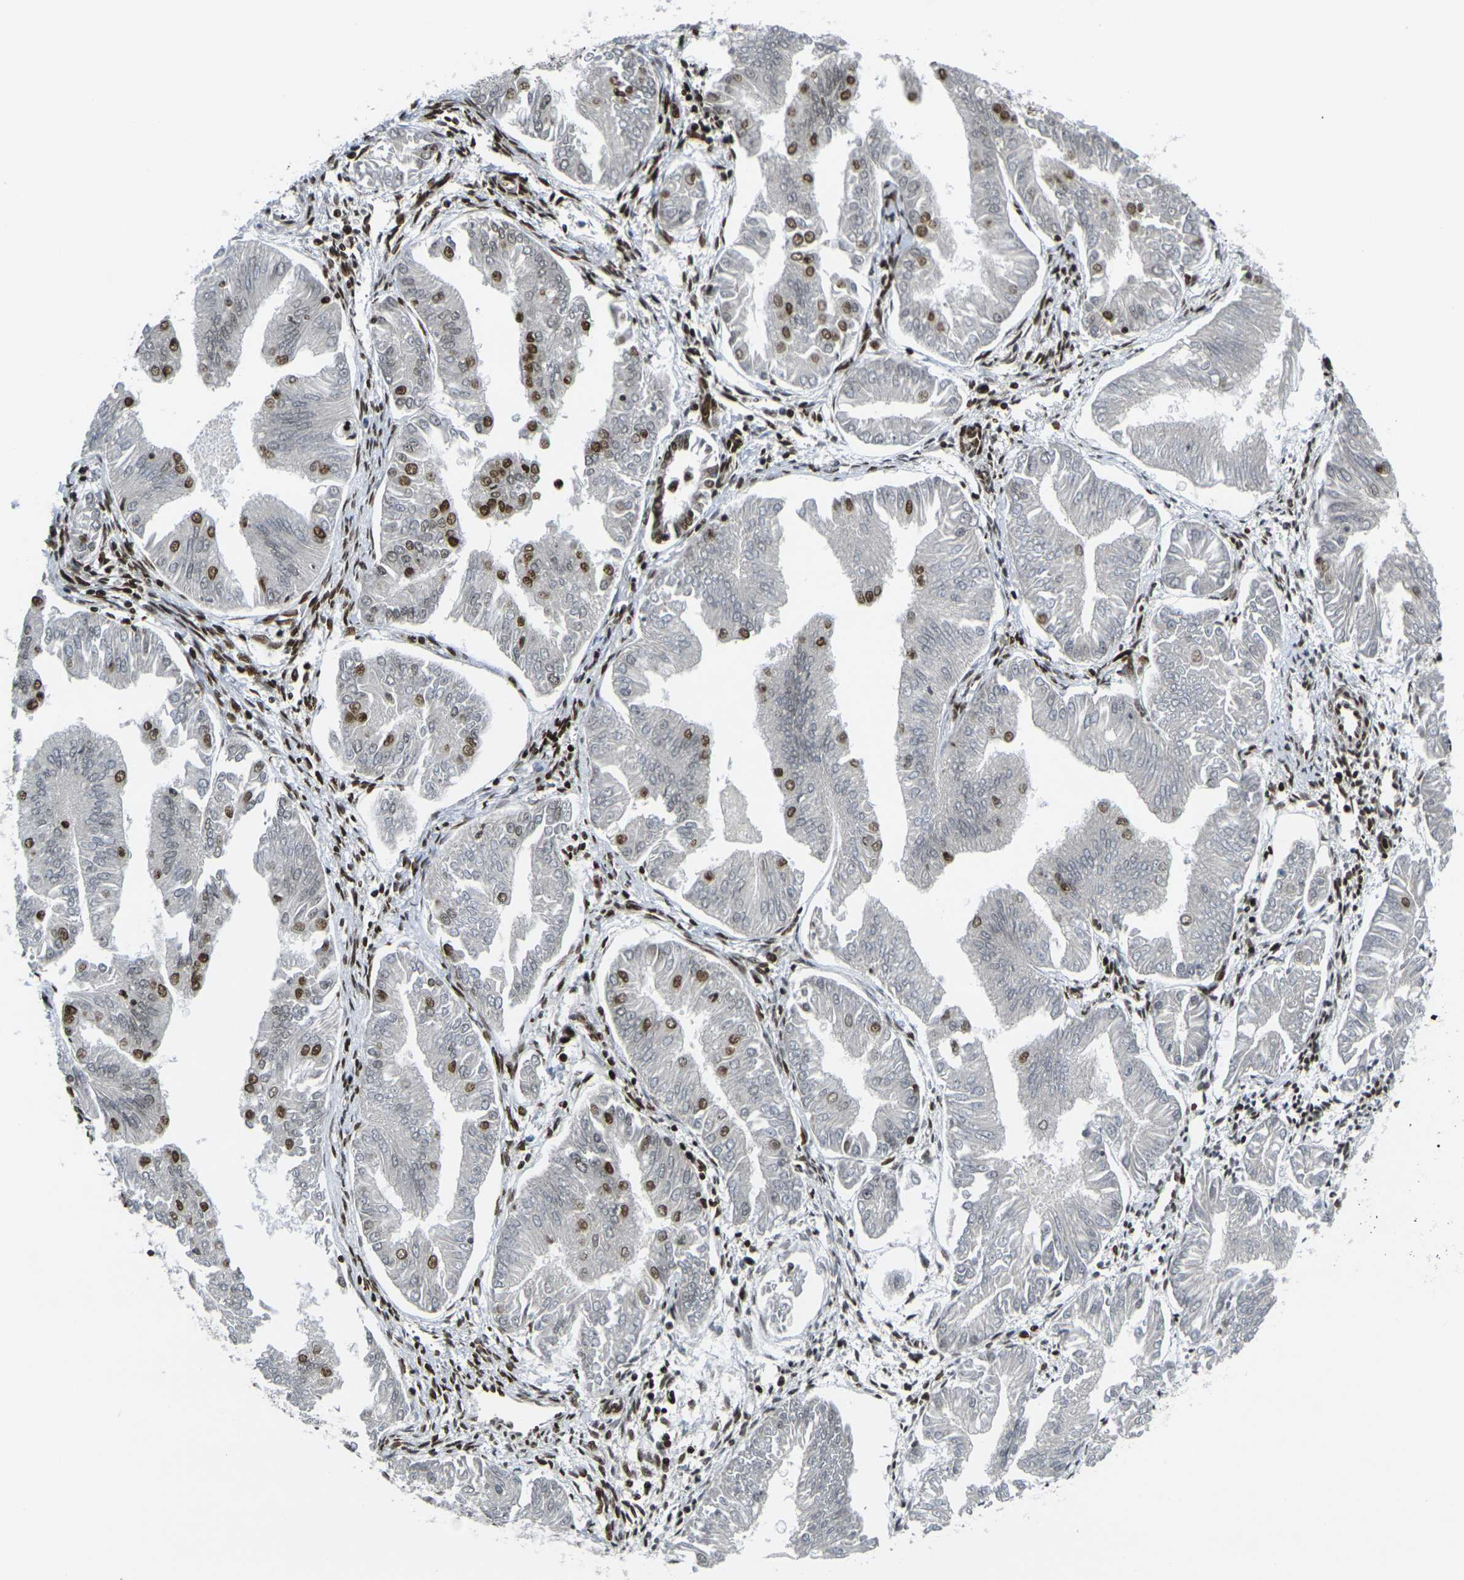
{"staining": {"intensity": "moderate", "quantity": "25%-75%", "location": "nuclear"}, "tissue": "endometrial cancer", "cell_type": "Tumor cells", "image_type": "cancer", "snomed": [{"axis": "morphology", "description": "Adenocarcinoma, NOS"}, {"axis": "topography", "description": "Endometrium"}], "caption": "DAB (3,3'-diaminobenzidine) immunohistochemical staining of human endometrial adenocarcinoma exhibits moderate nuclear protein positivity in about 25%-75% of tumor cells.", "gene": "H1-10", "patient": {"sex": "female", "age": 53}}